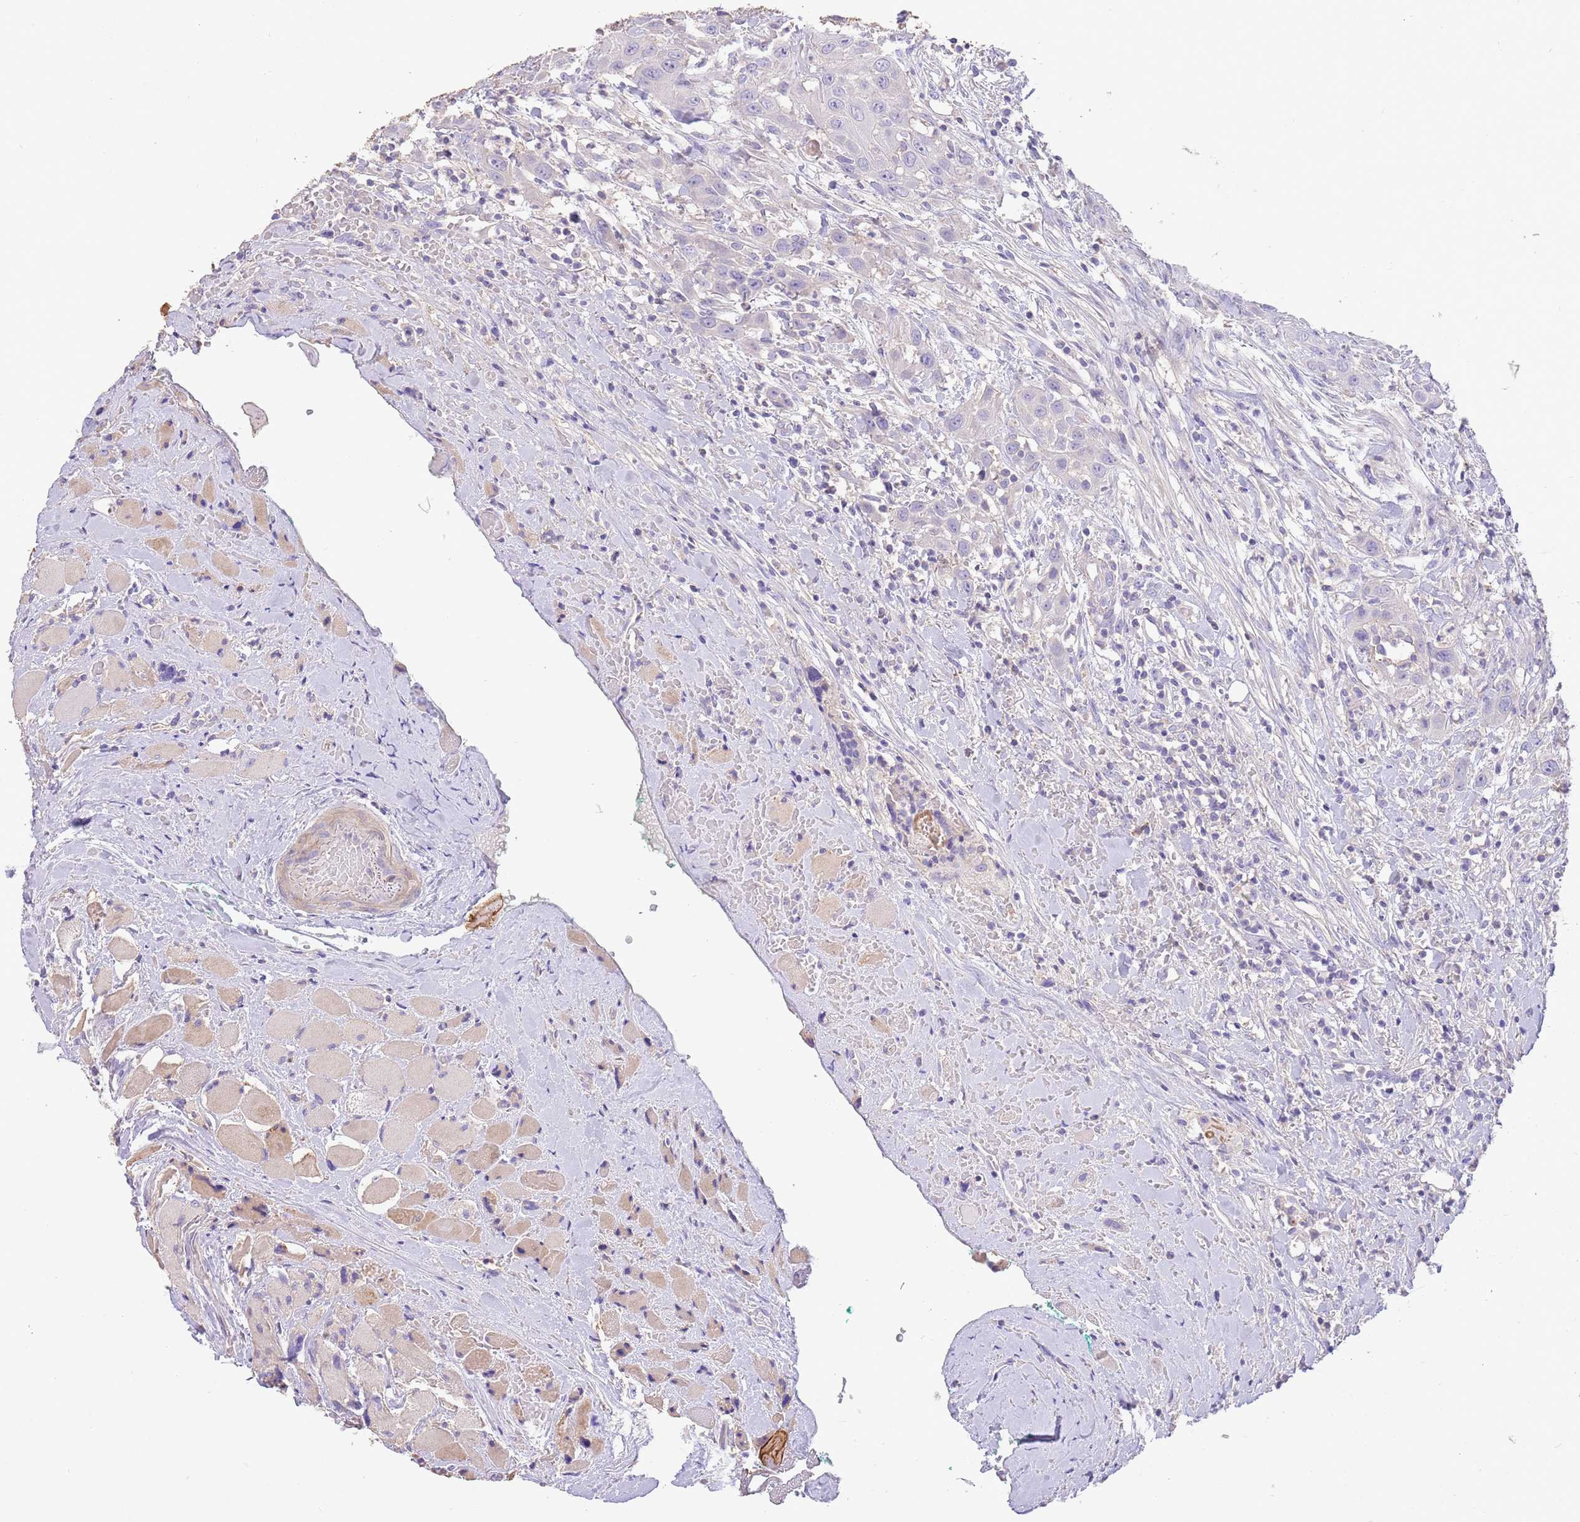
{"staining": {"intensity": "negative", "quantity": "none", "location": "none"}, "tissue": "head and neck cancer", "cell_type": "Tumor cells", "image_type": "cancer", "snomed": [{"axis": "morphology", "description": "Squamous cell carcinoma, NOS"}, {"axis": "topography", "description": "Head-Neck"}], "caption": "Head and neck cancer was stained to show a protein in brown. There is no significant positivity in tumor cells. (DAB (3,3'-diaminobenzidine) IHC, high magnification).", "gene": "SFTPA1", "patient": {"sex": "male", "age": 81}}